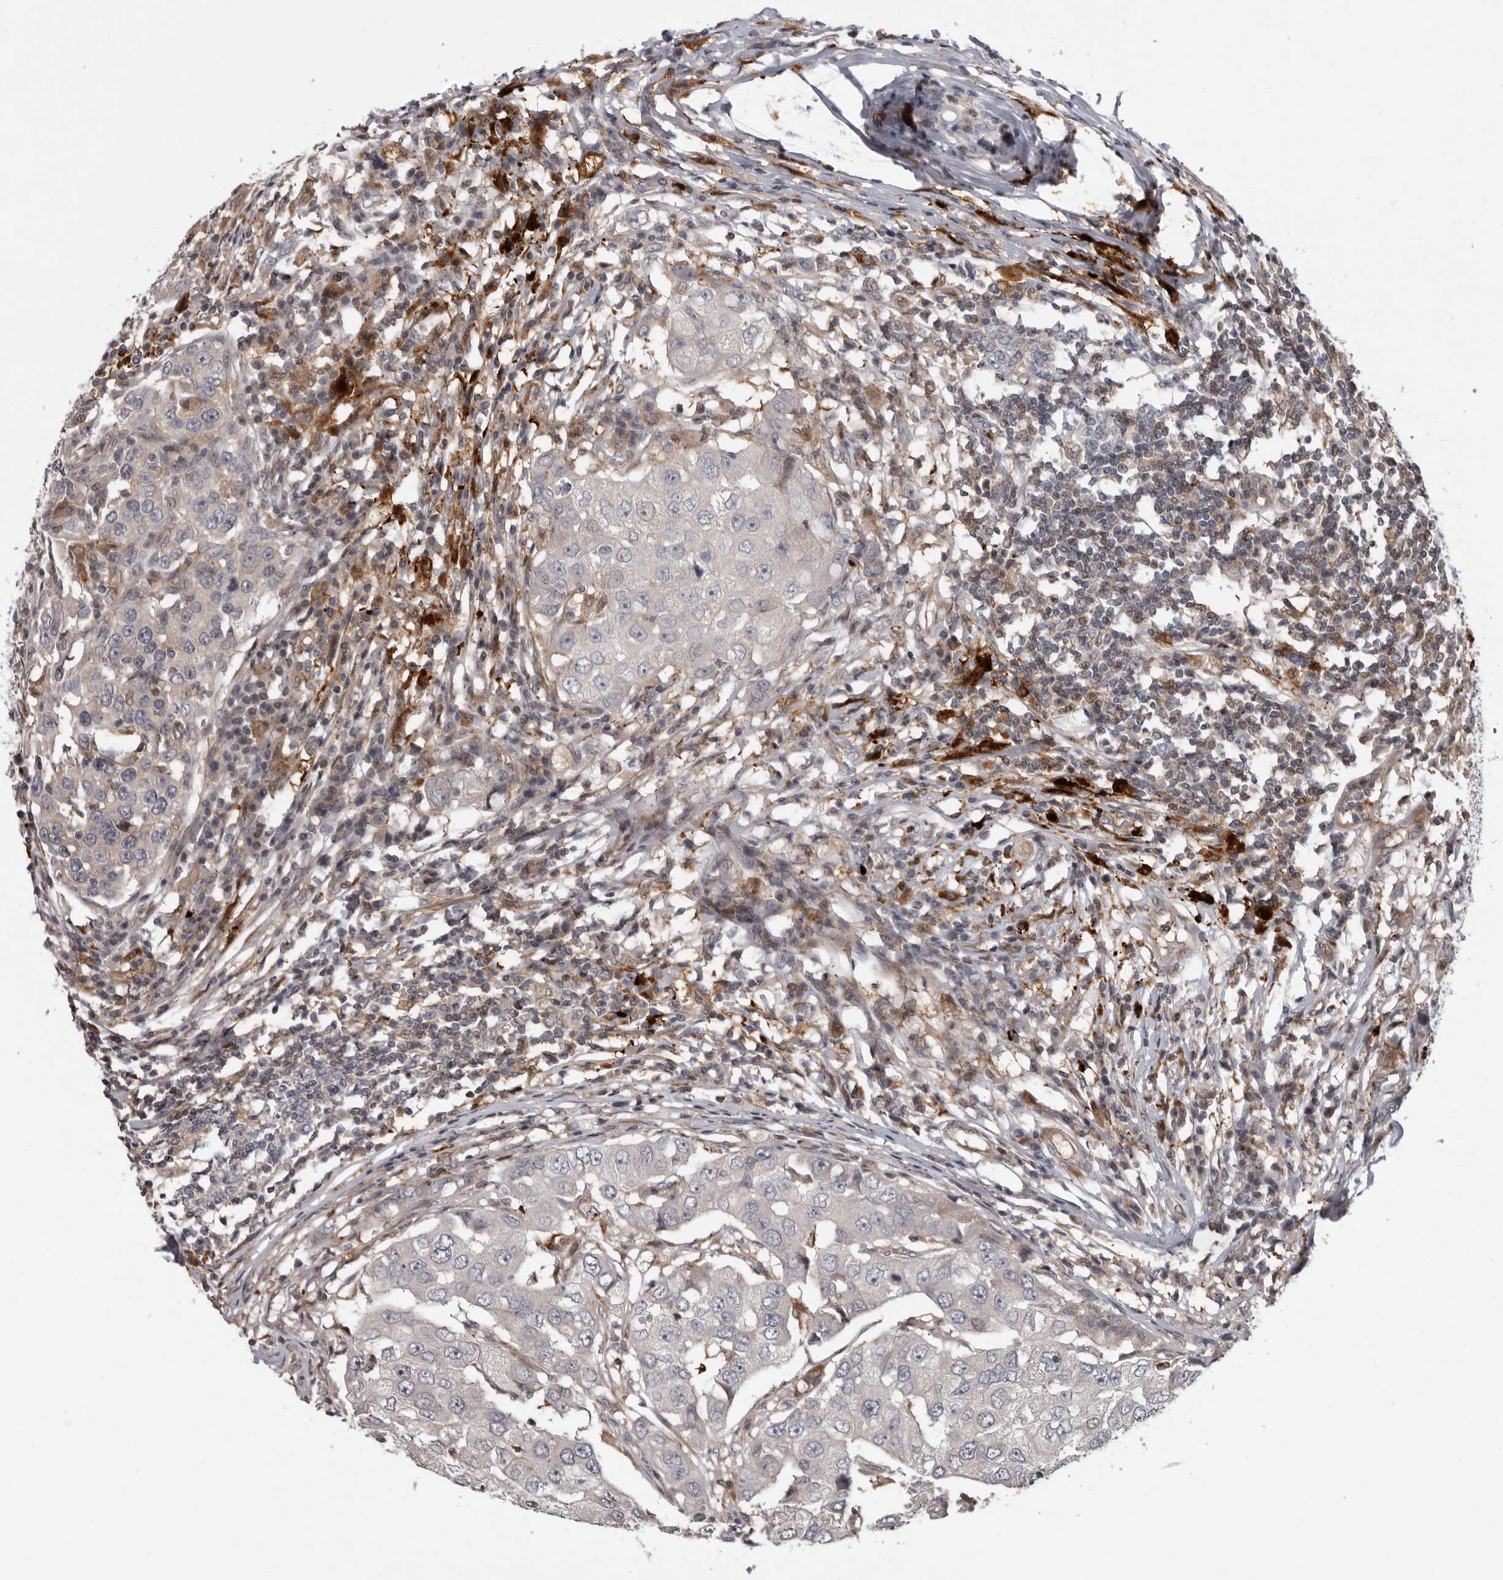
{"staining": {"intensity": "negative", "quantity": "none", "location": "none"}, "tissue": "breast cancer", "cell_type": "Tumor cells", "image_type": "cancer", "snomed": [{"axis": "morphology", "description": "Duct carcinoma"}, {"axis": "topography", "description": "Breast"}], "caption": "DAB (3,3'-diaminobenzidine) immunohistochemical staining of breast invasive ductal carcinoma displays no significant positivity in tumor cells.", "gene": "FGFR4", "patient": {"sex": "female", "age": 27}}